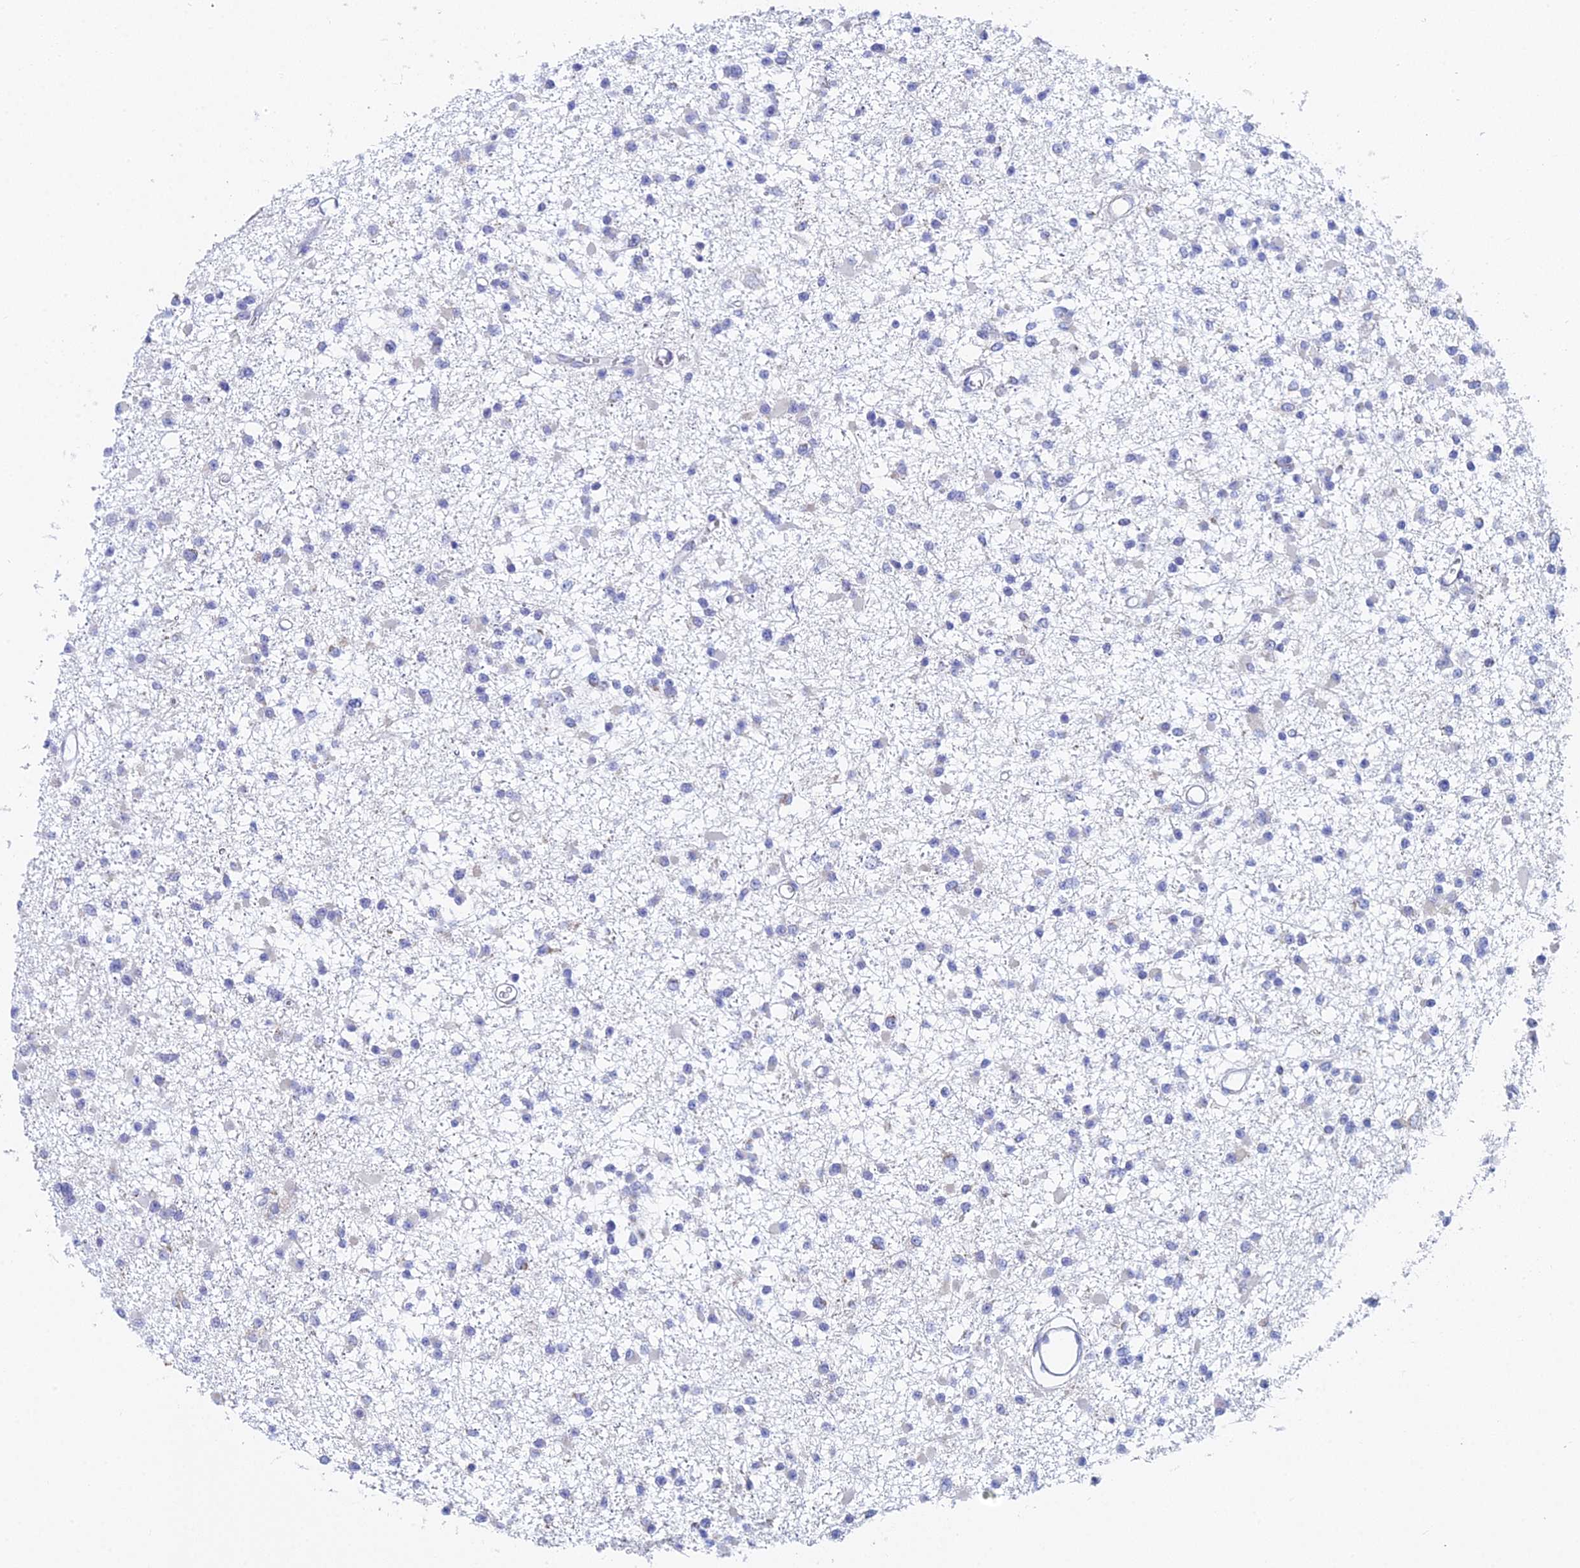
{"staining": {"intensity": "negative", "quantity": "none", "location": "none"}, "tissue": "glioma", "cell_type": "Tumor cells", "image_type": "cancer", "snomed": [{"axis": "morphology", "description": "Glioma, malignant, Low grade"}, {"axis": "topography", "description": "Brain"}], "caption": "IHC micrograph of malignant glioma (low-grade) stained for a protein (brown), which exhibits no staining in tumor cells.", "gene": "CRACR2B", "patient": {"sex": "female", "age": 22}}